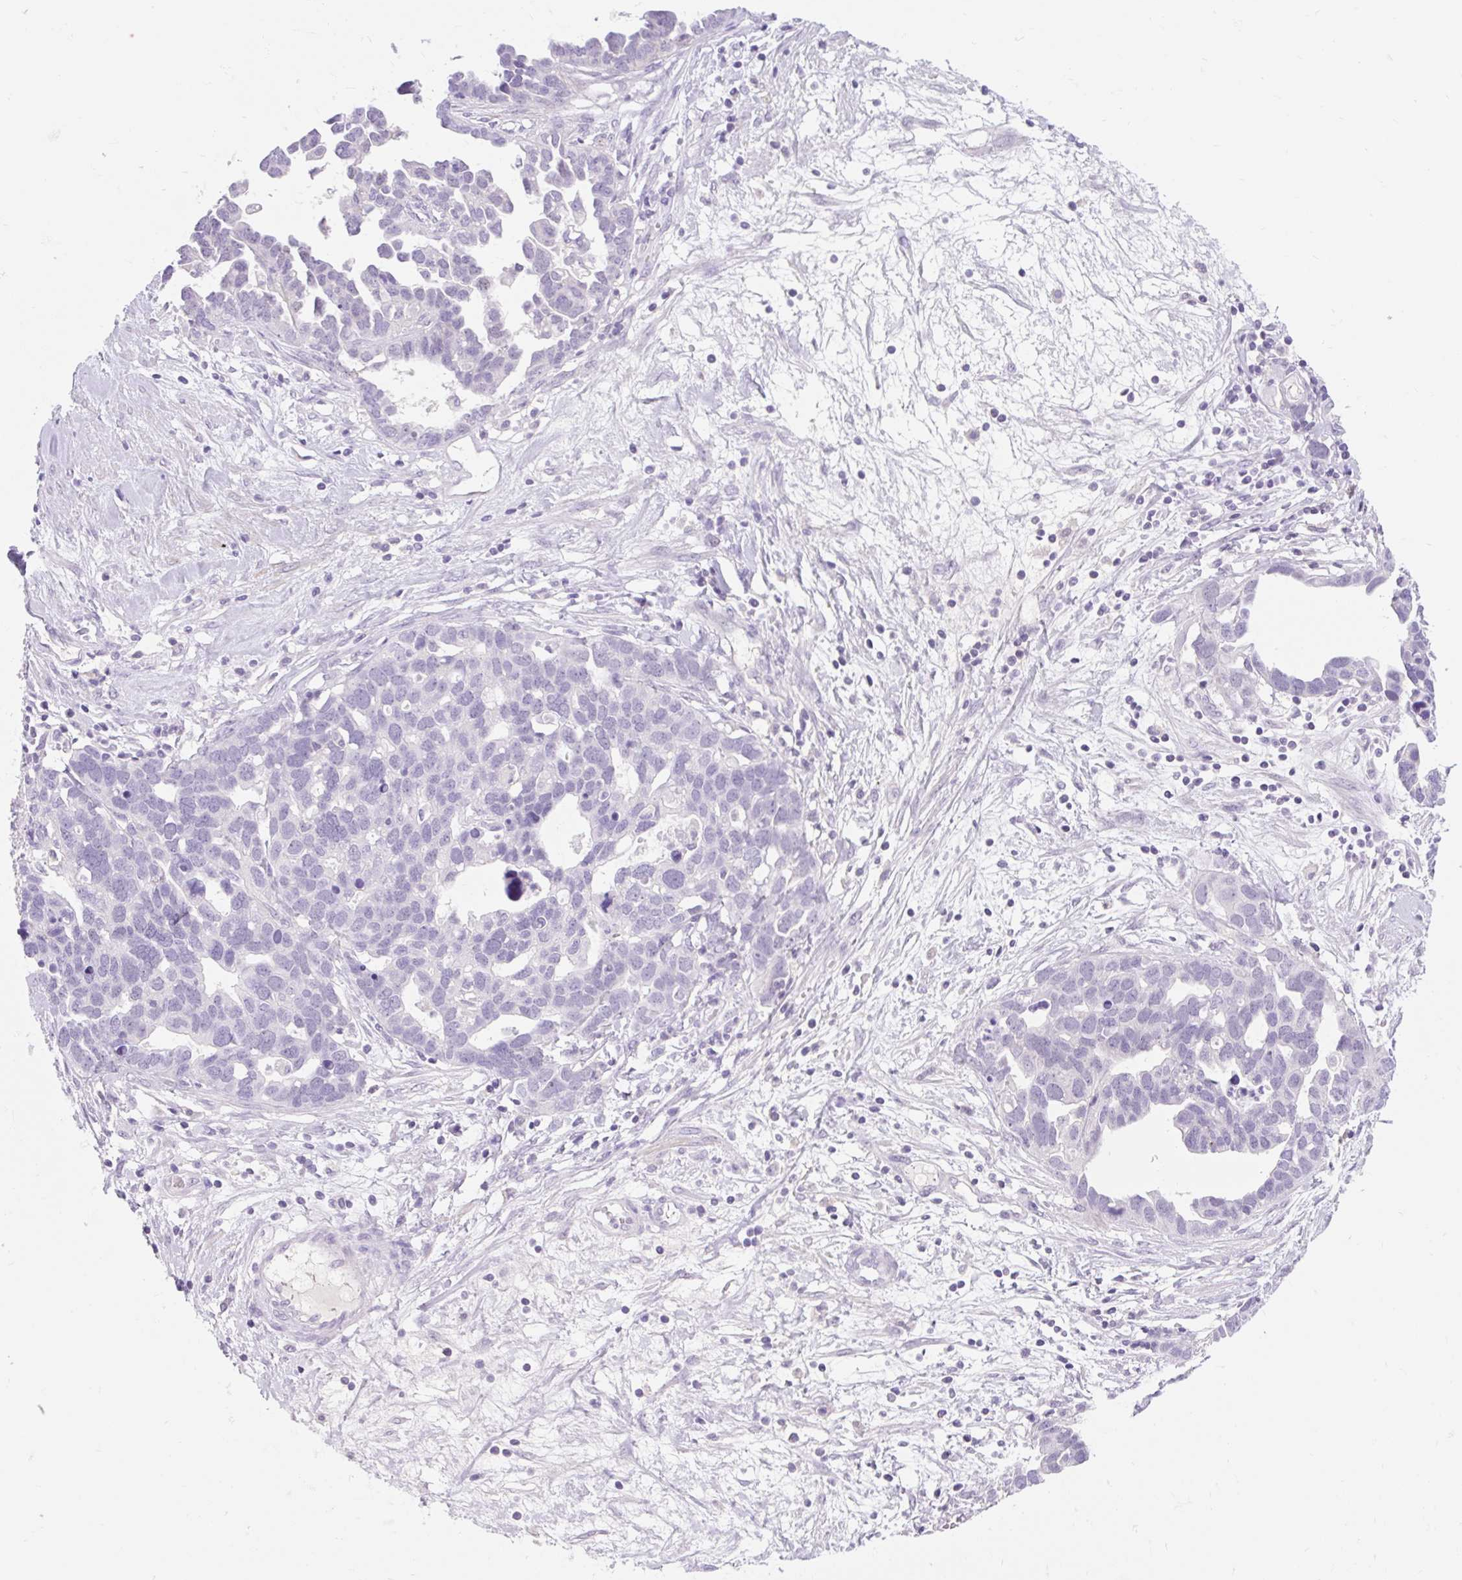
{"staining": {"intensity": "negative", "quantity": "none", "location": "none"}, "tissue": "ovarian cancer", "cell_type": "Tumor cells", "image_type": "cancer", "snomed": [{"axis": "morphology", "description": "Cystadenocarcinoma, serous, NOS"}, {"axis": "topography", "description": "Ovary"}], "caption": "This is a photomicrograph of immunohistochemistry staining of ovarian cancer, which shows no expression in tumor cells. (DAB IHC, high magnification).", "gene": "SLC28A1", "patient": {"sex": "female", "age": 54}}